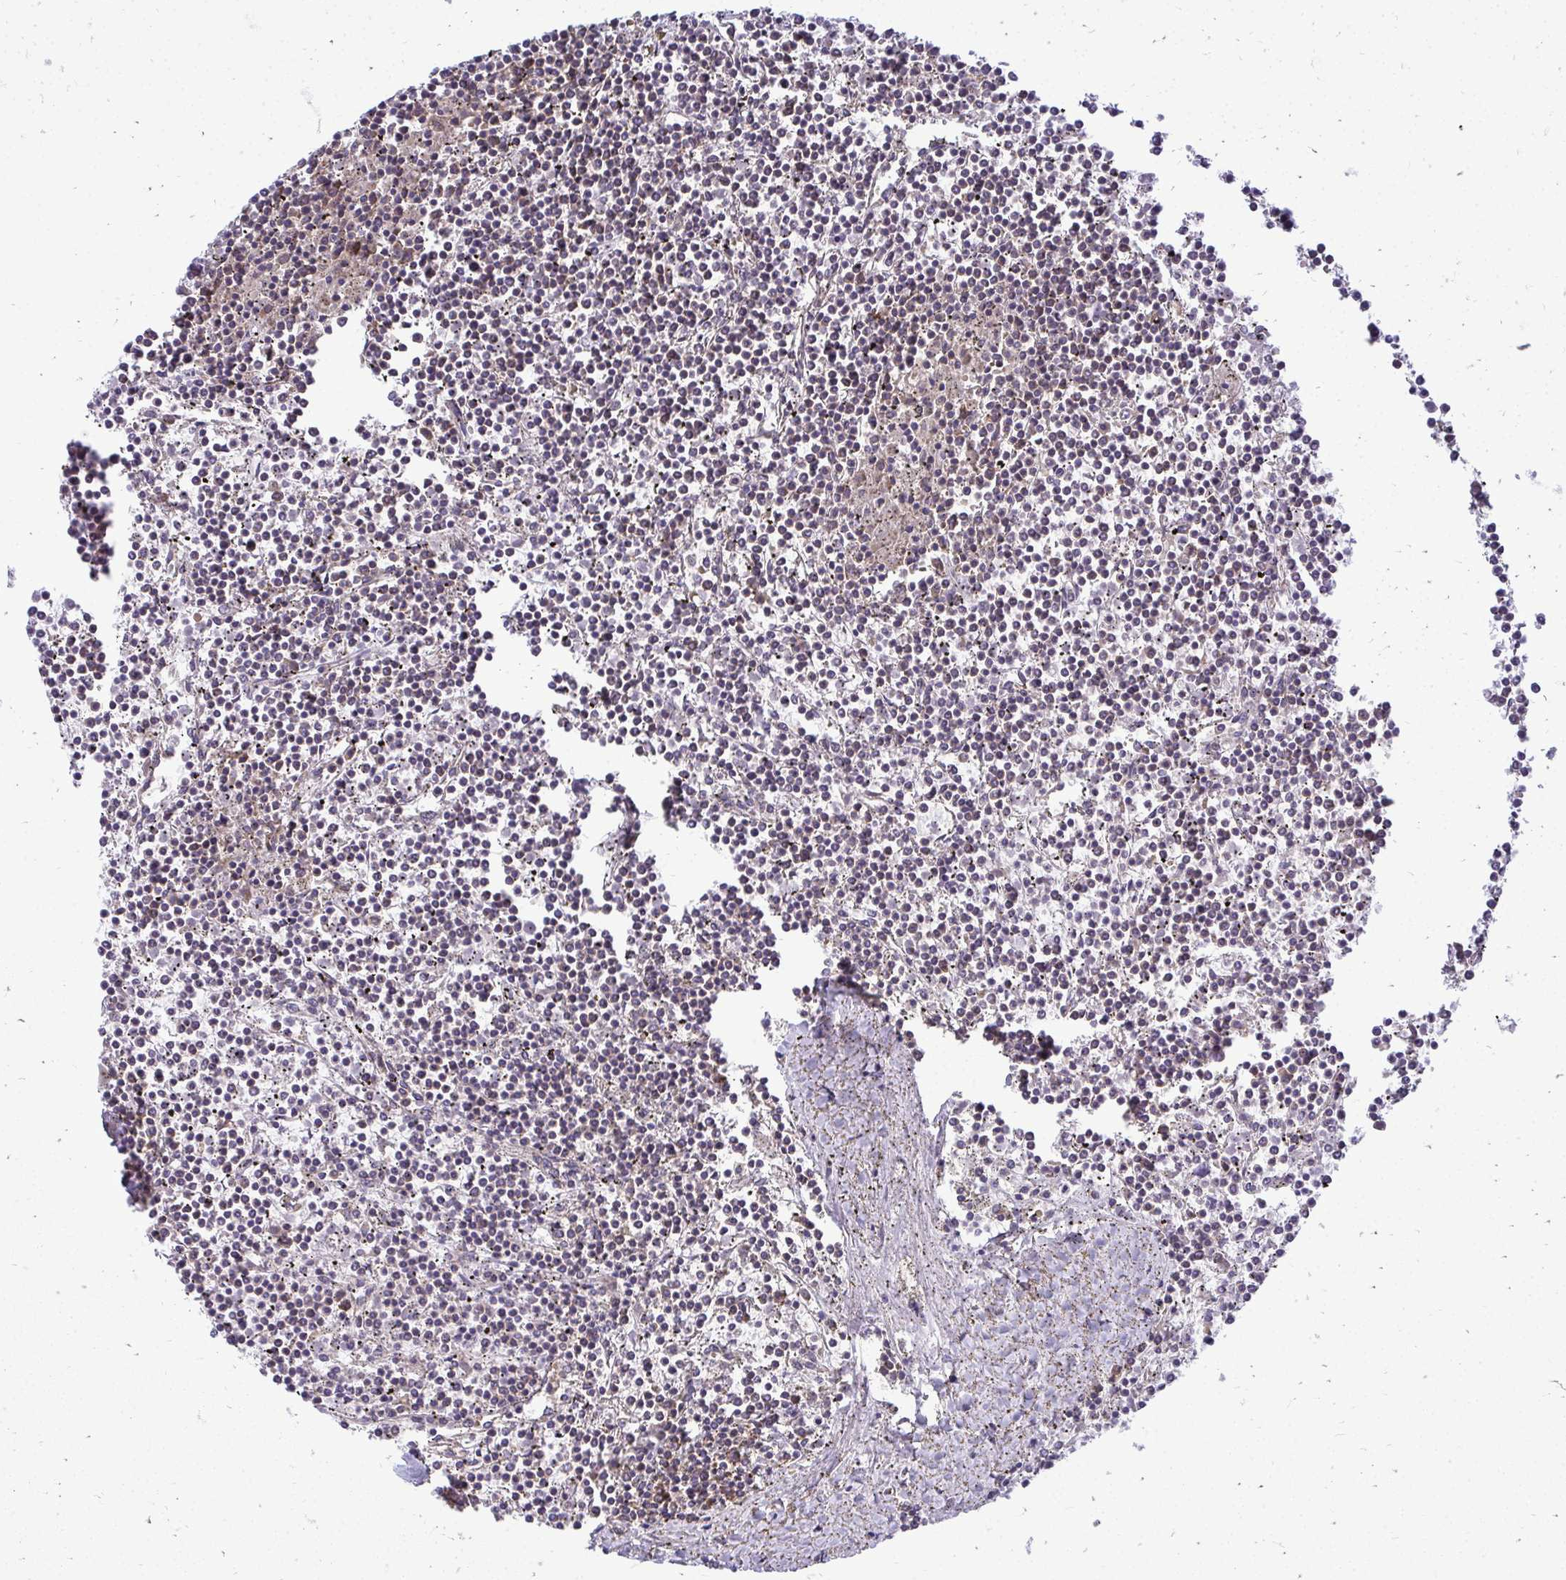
{"staining": {"intensity": "weak", "quantity": "<25%", "location": "cytoplasmic/membranous"}, "tissue": "lymphoma", "cell_type": "Tumor cells", "image_type": "cancer", "snomed": [{"axis": "morphology", "description": "Malignant lymphoma, non-Hodgkin's type, Low grade"}, {"axis": "topography", "description": "Spleen"}], "caption": "Photomicrograph shows no significant protein staining in tumor cells of malignant lymphoma, non-Hodgkin's type (low-grade).", "gene": "RPLP2", "patient": {"sex": "female", "age": 19}}